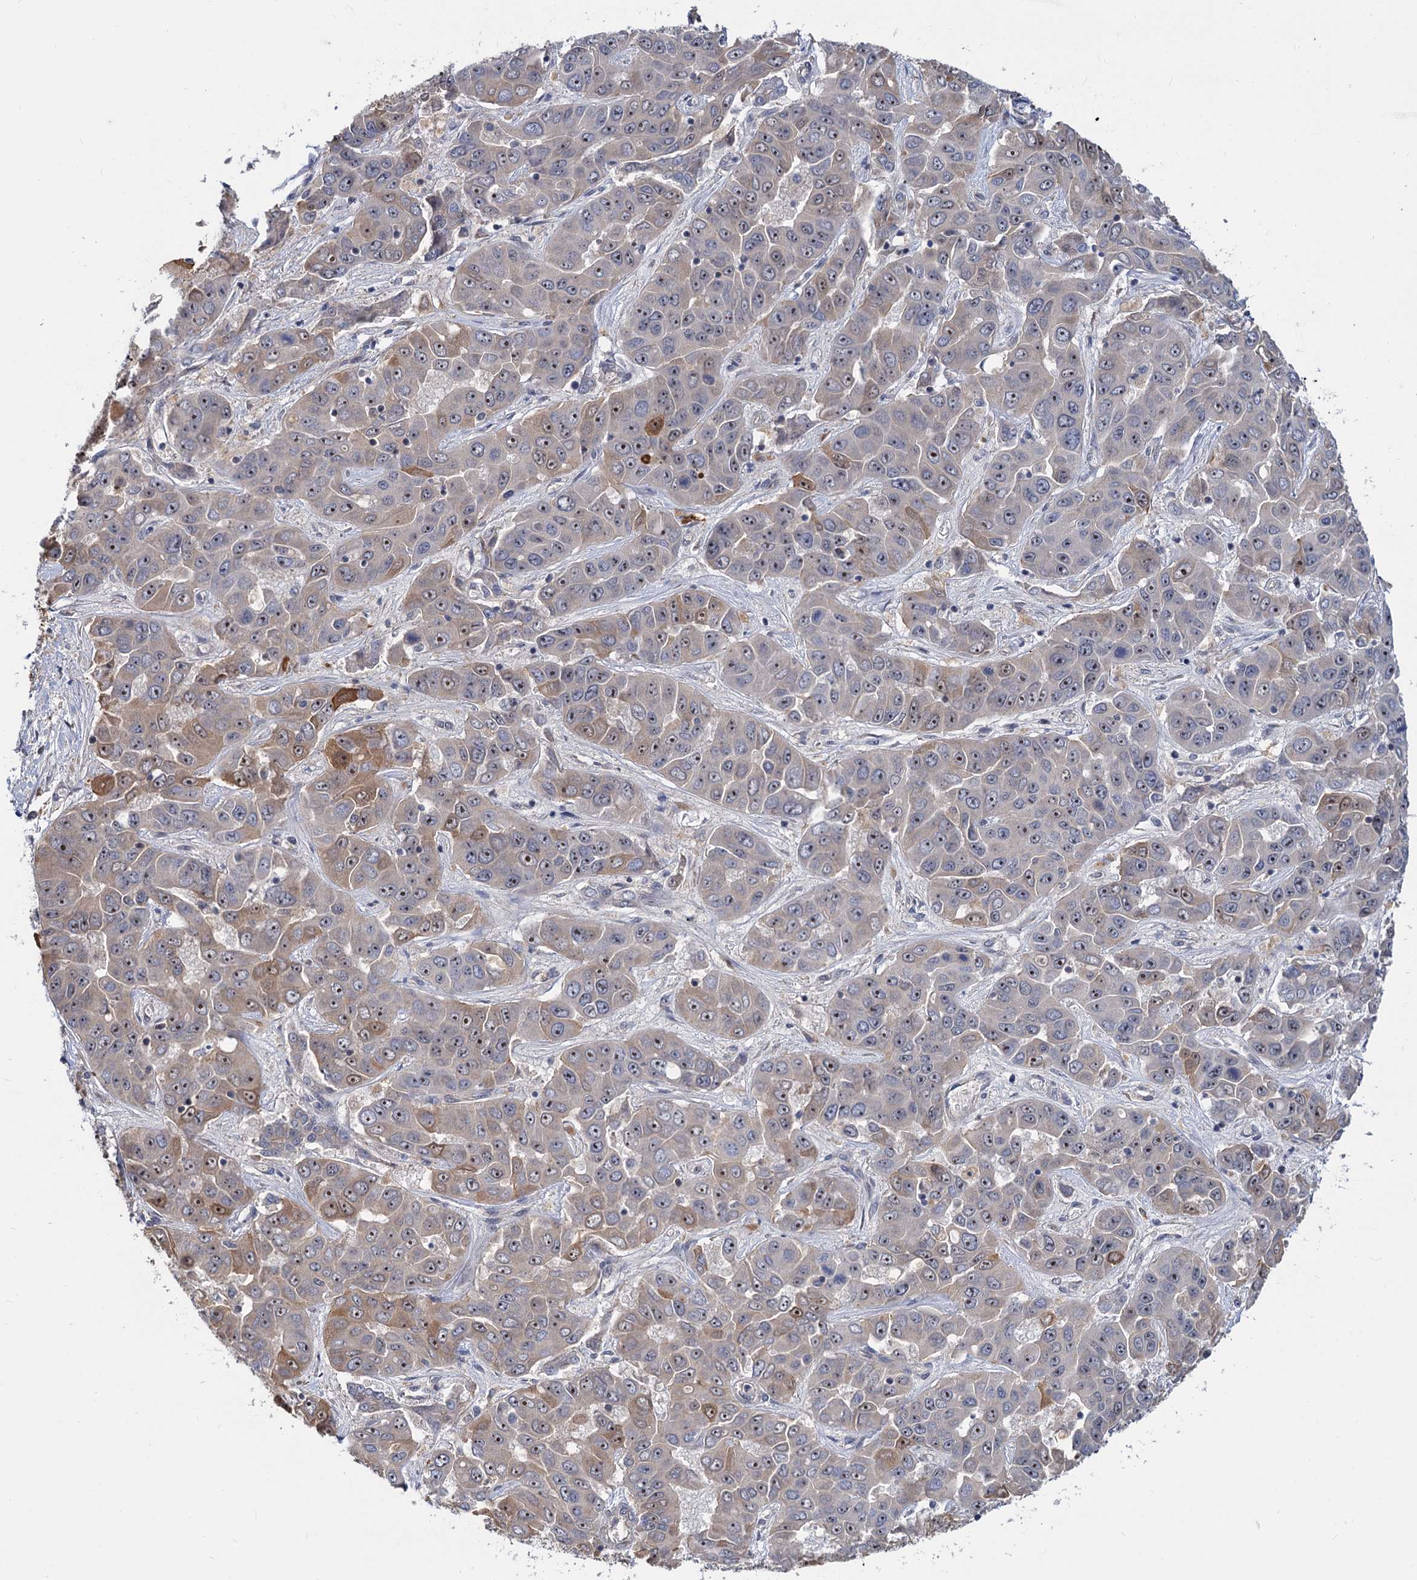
{"staining": {"intensity": "moderate", "quantity": ">75%", "location": "cytoplasmic/membranous,nuclear"}, "tissue": "liver cancer", "cell_type": "Tumor cells", "image_type": "cancer", "snomed": [{"axis": "morphology", "description": "Cholangiocarcinoma"}, {"axis": "topography", "description": "Liver"}], "caption": "Human liver cholangiocarcinoma stained with a brown dye displays moderate cytoplasmic/membranous and nuclear positive positivity in about >75% of tumor cells.", "gene": "SNX15", "patient": {"sex": "female", "age": 52}}